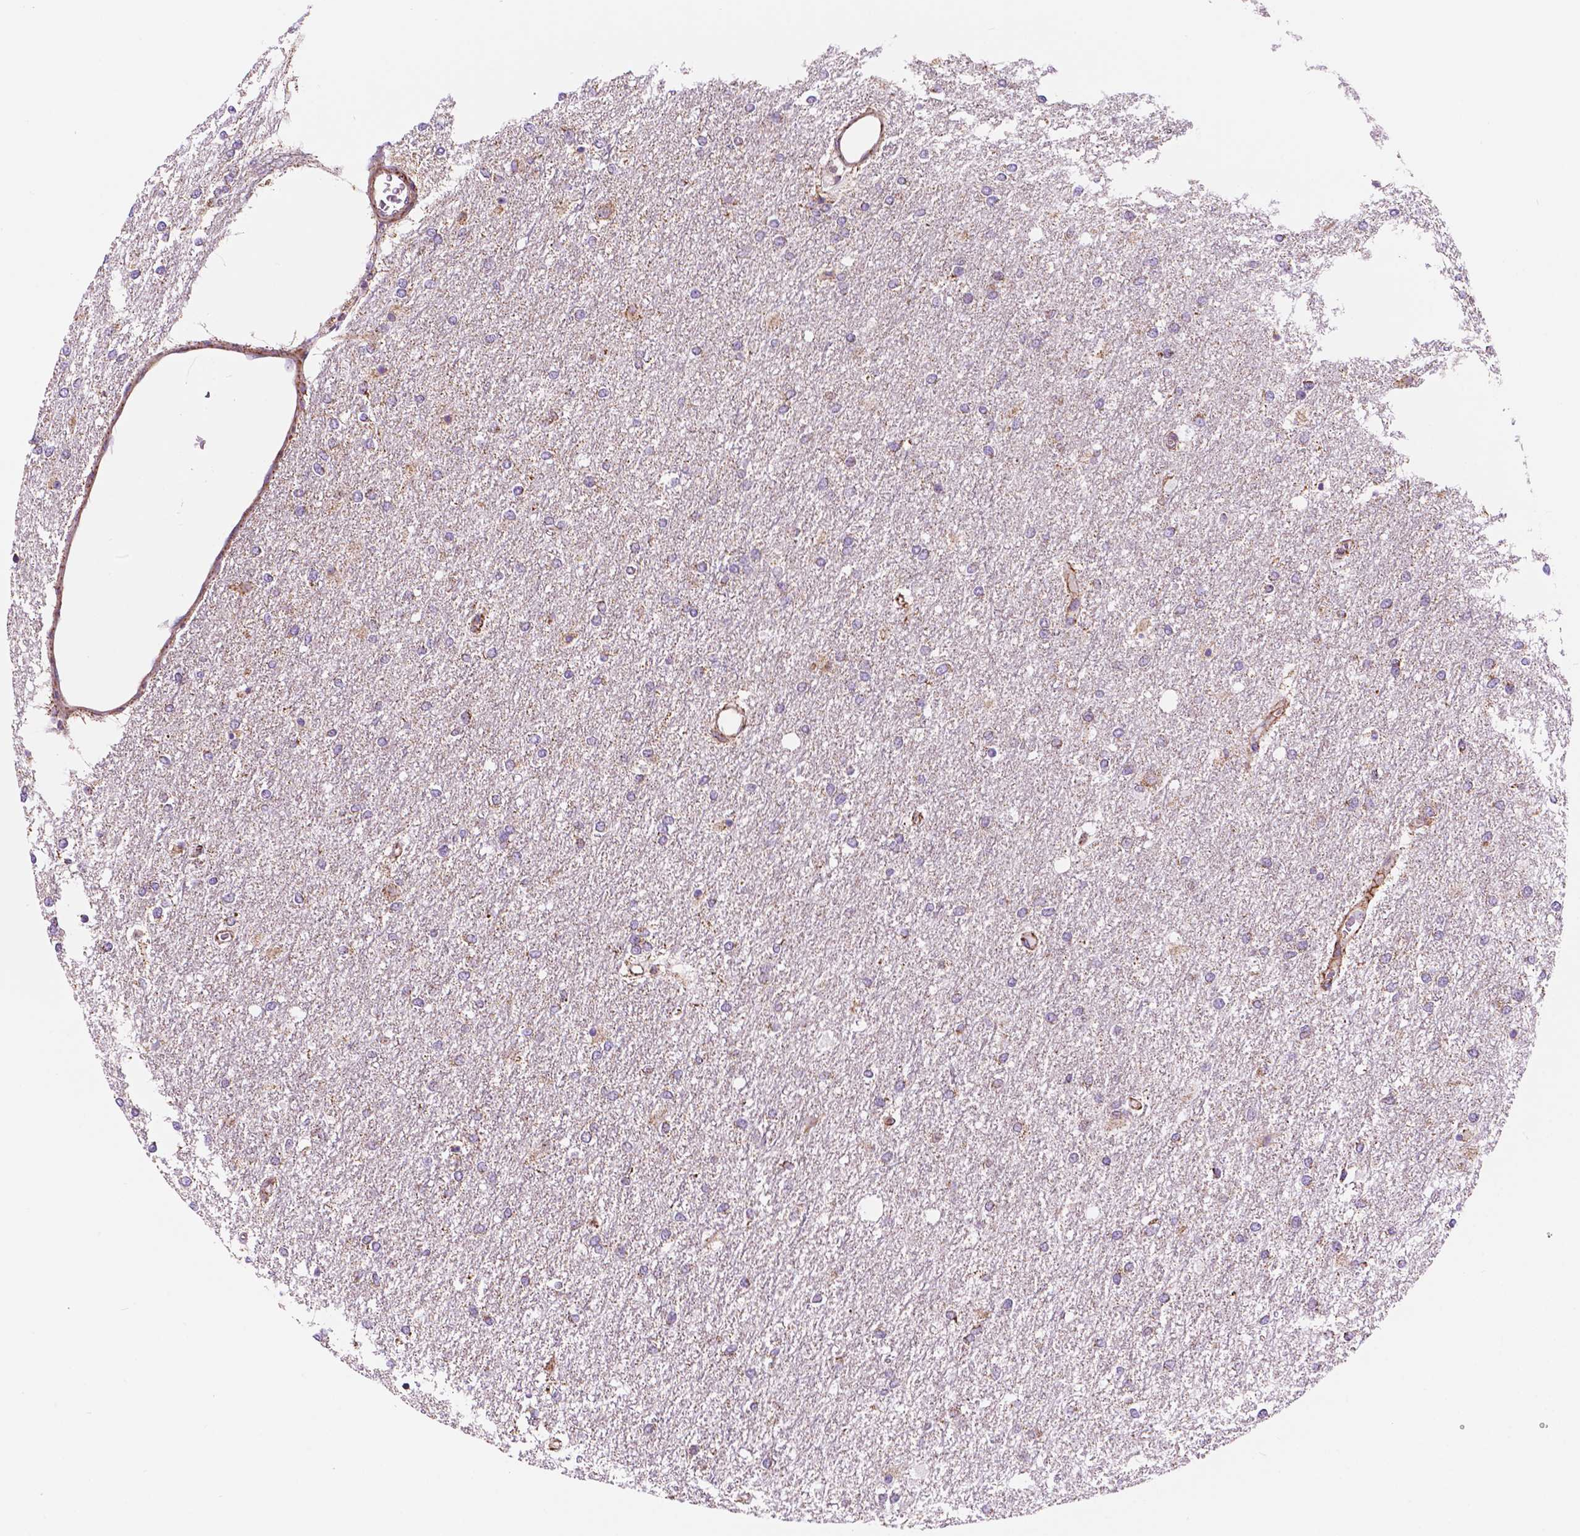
{"staining": {"intensity": "weak", "quantity": "25%-75%", "location": "cytoplasmic/membranous"}, "tissue": "glioma", "cell_type": "Tumor cells", "image_type": "cancer", "snomed": [{"axis": "morphology", "description": "Glioma, malignant, High grade"}, {"axis": "topography", "description": "Brain"}], "caption": "A micrograph of human glioma stained for a protein shows weak cytoplasmic/membranous brown staining in tumor cells.", "gene": "GEMIN4", "patient": {"sex": "female", "age": 61}}